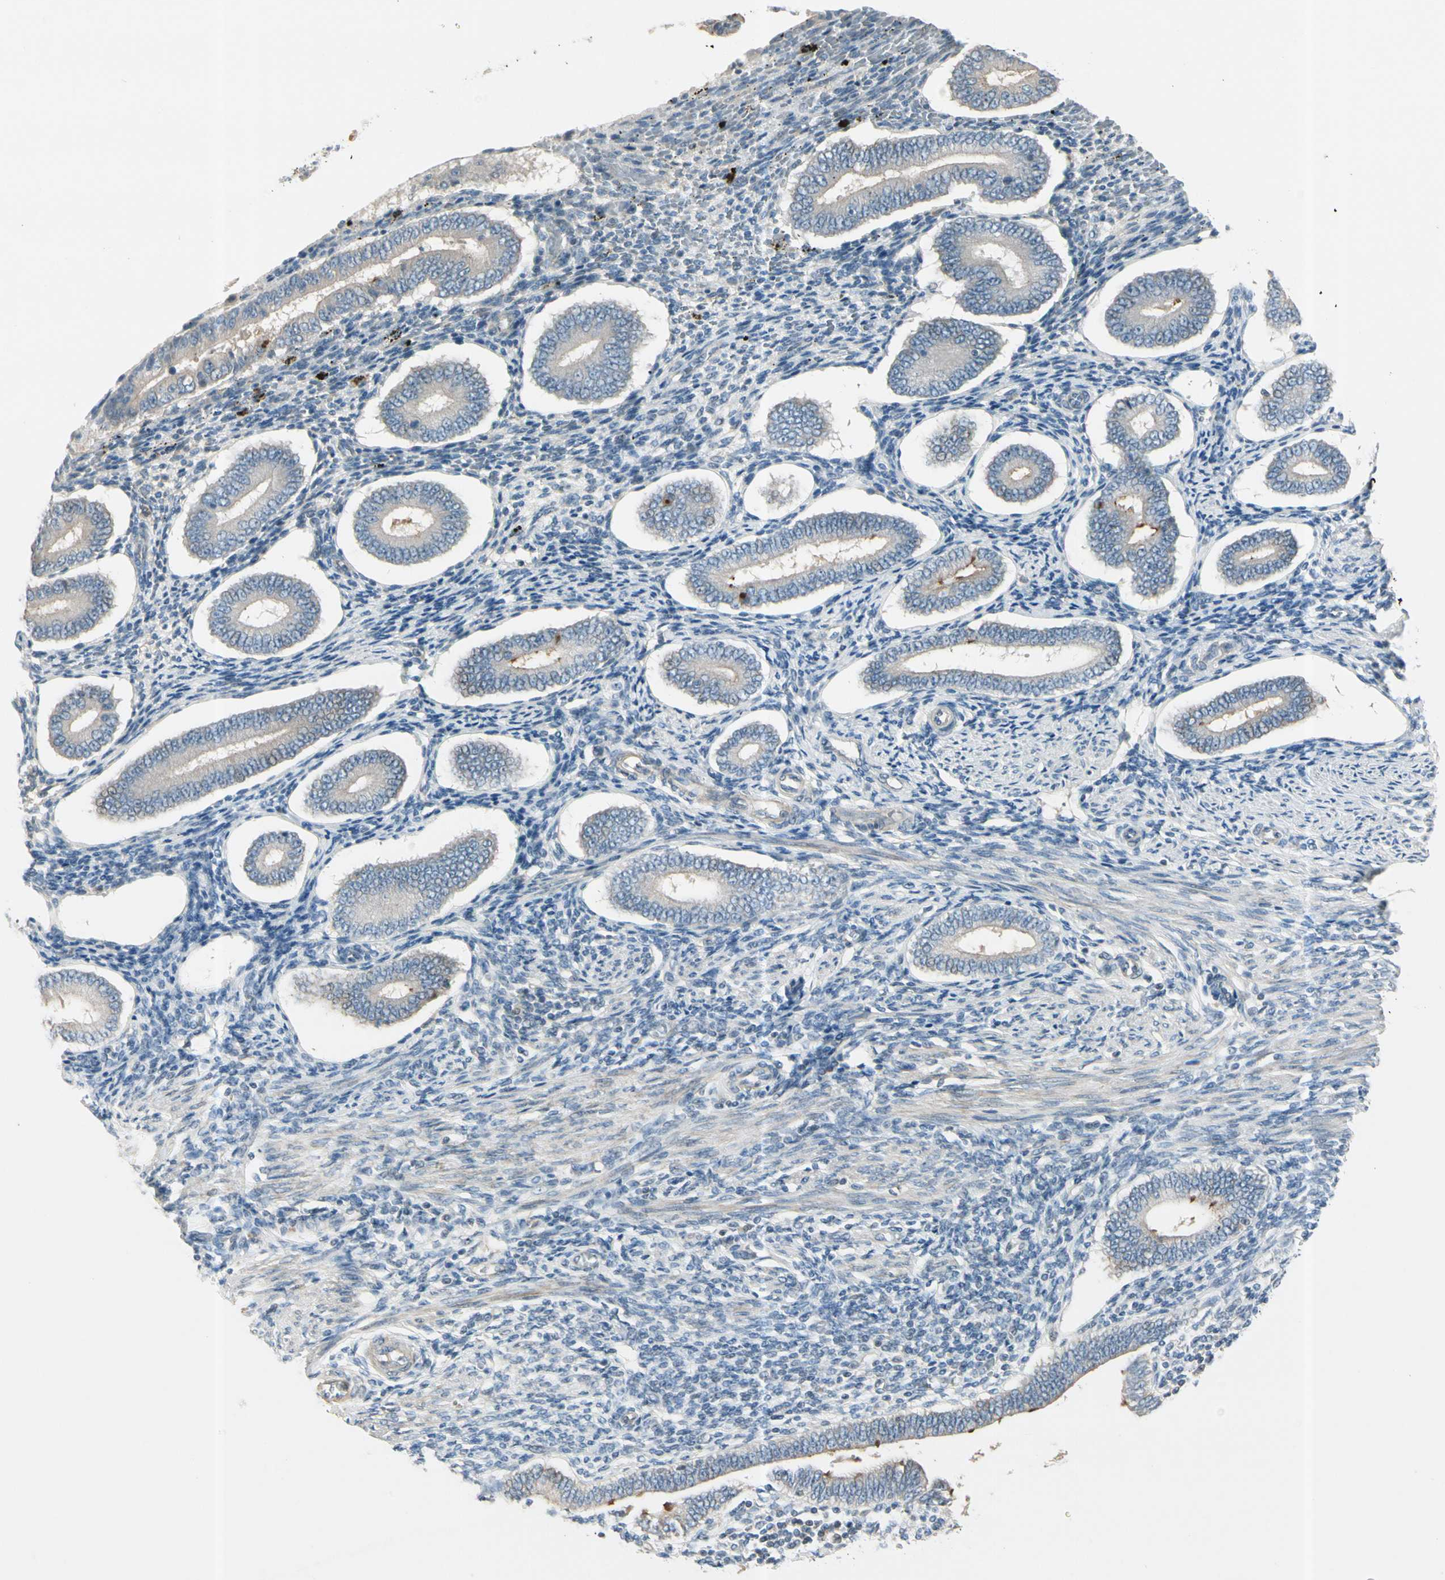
{"staining": {"intensity": "negative", "quantity": "none", "location": "none"}, "tissue": "endometrium", "cell_type": "Cells in endometrial stroma", "image_type": "normal", "snomed": [{"axis": "morphology", "description": "Normal tissue, NOS"}, {"axis": "topography", "description": "Endometrium"}], "caption": "Cells in endometrial stroma show no significant staining in unremarkable endometrium. Nuclei are stained in blue.", "gene": "CYP2E1", "patient": {"sex": "female", "age": 42}}